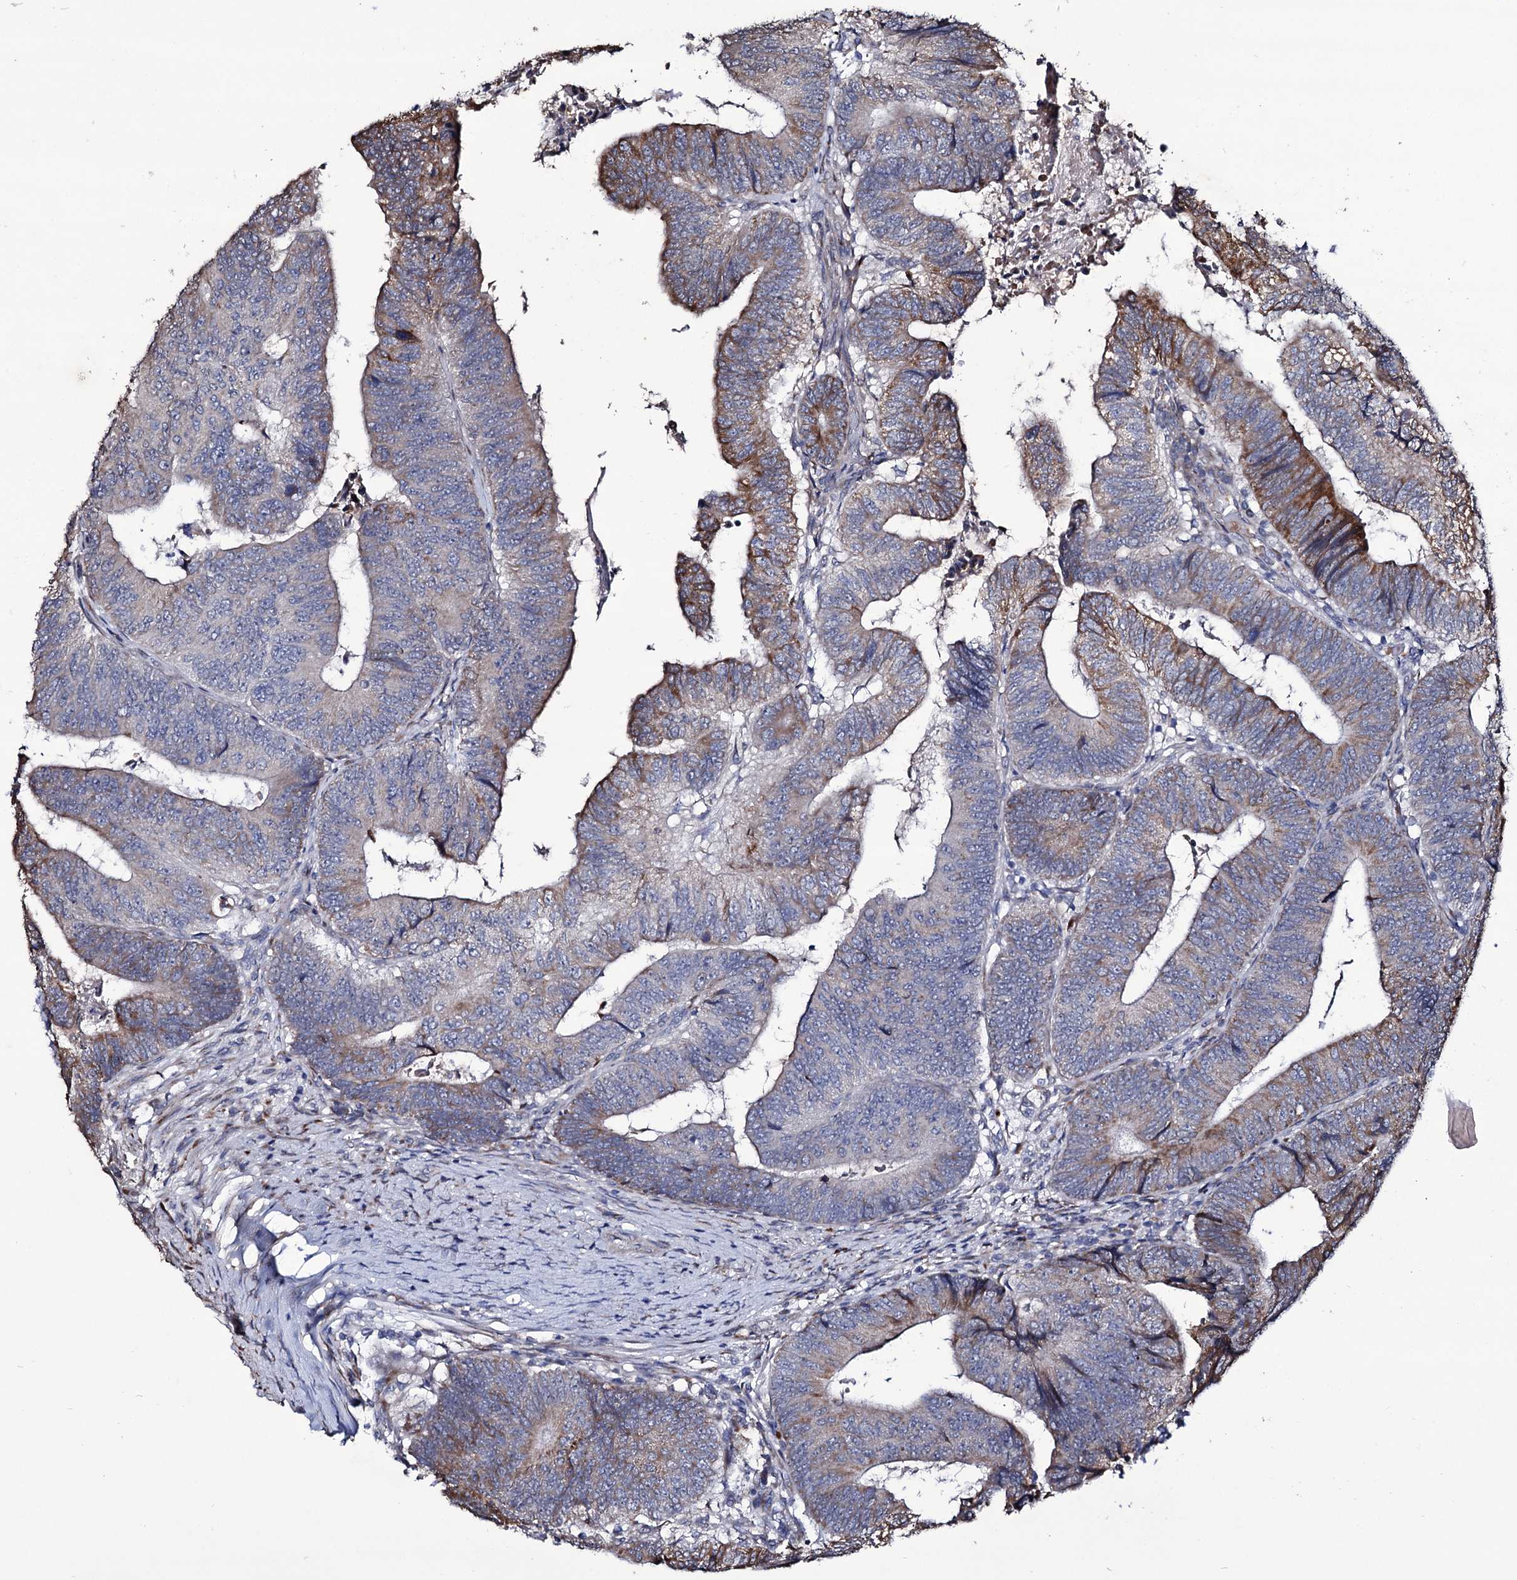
{"staining": {"intensity": "moderate", "quantity": "<25%", "location": "cytoplasmic/membranous"}, "tissue": "colorectal cancer", "cell_type": "Tumor cells", "image_type": "cancer", "snomed": [{"axis": "morphology", "description": "Adenocarcinoma, NOS"}, {"axis": "topography", "description": "Colon"}], "caption": "Adenocarcinoma (colorectal) stained with a protein marker exhibits moderate staining in tumor cells.", "gene": "TUBGCP5", "patient": {"sex": "female", "age": 67}}